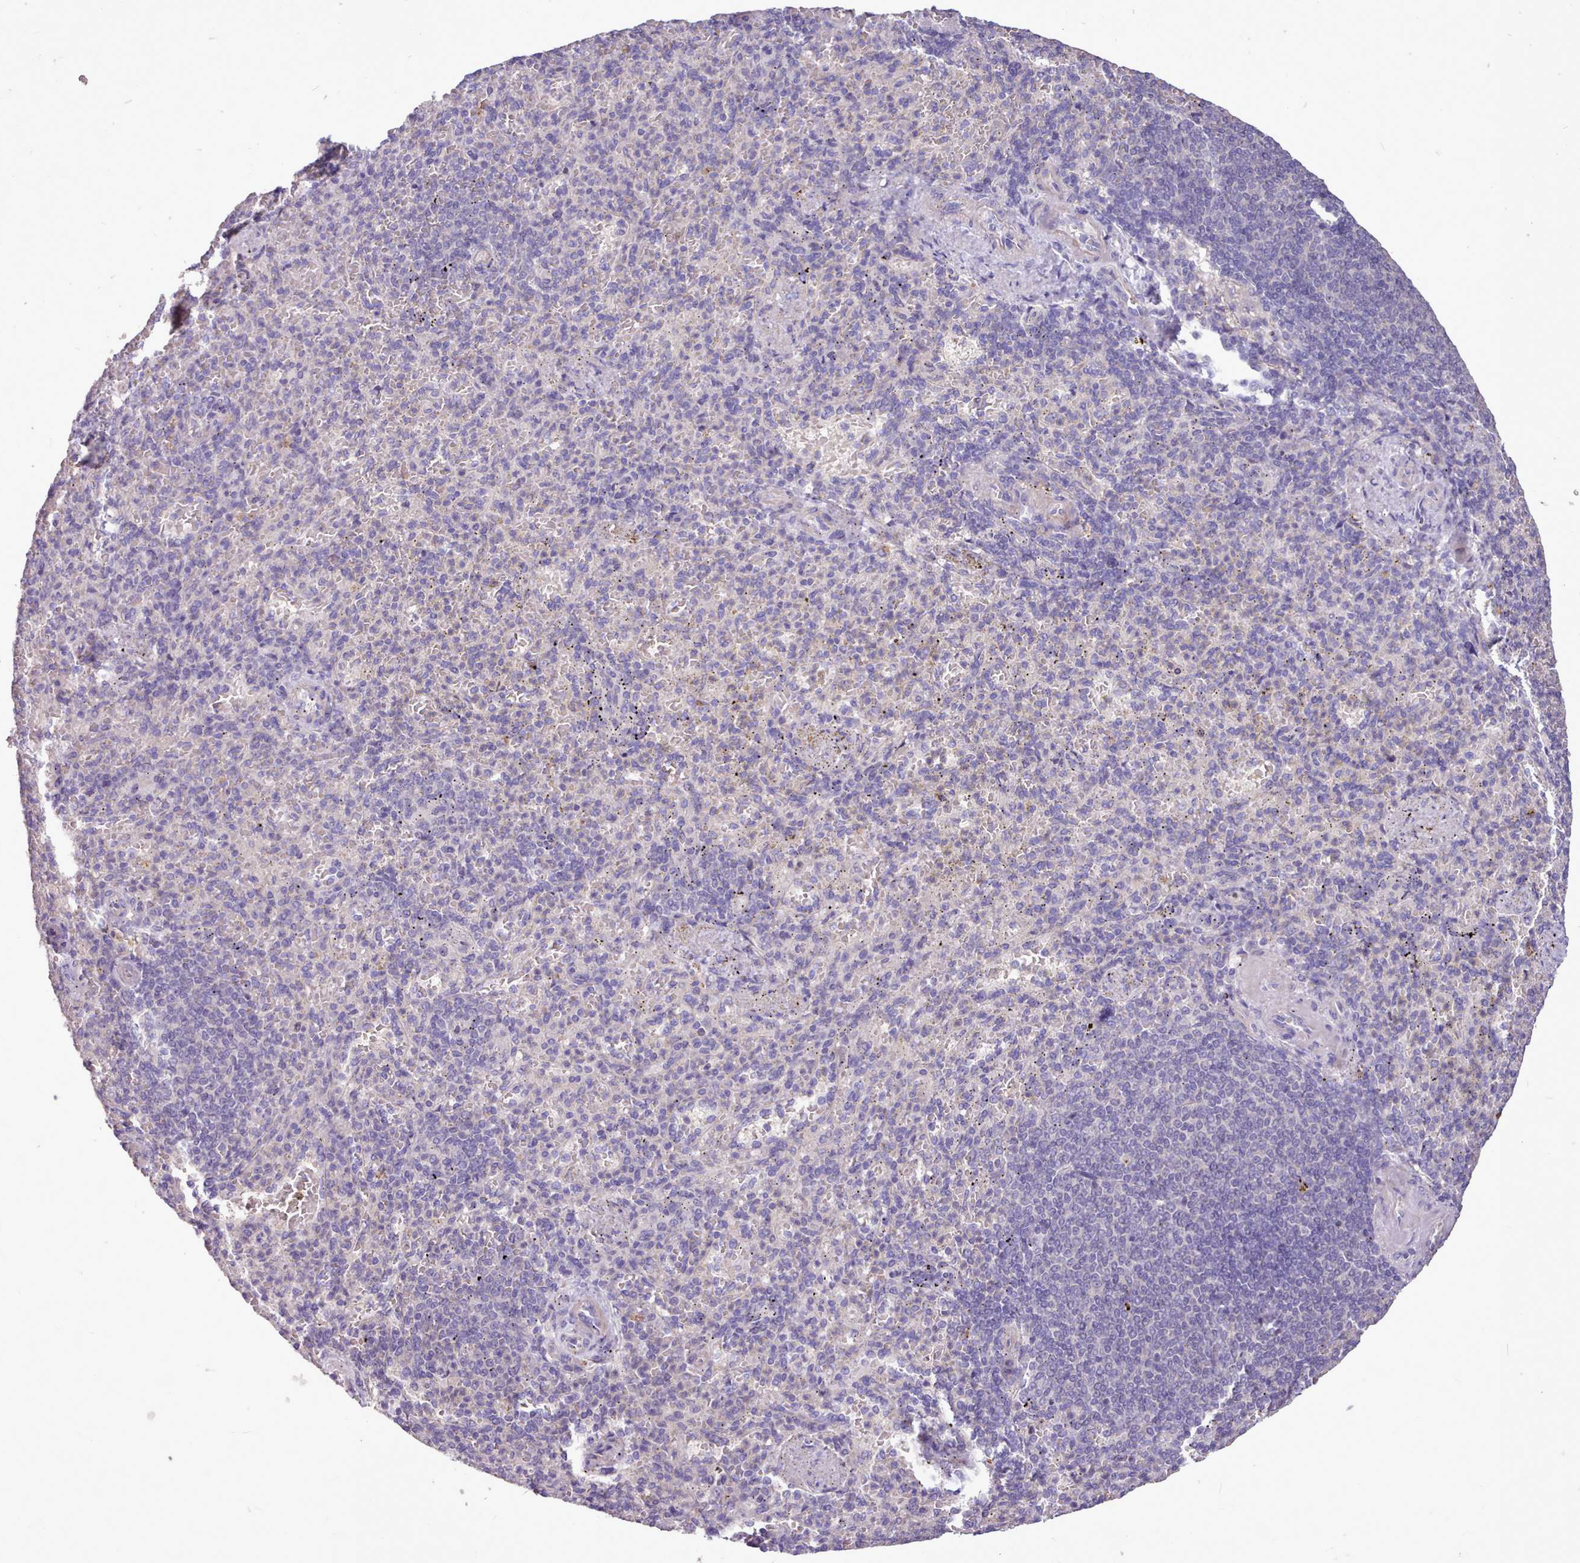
{"staining": {"intensity": "negative", "quantity": "none", "location": "none"}, "tissue": "spleen", "cell_type": "Cells in red pulp", "image_type": "normal", "snomed": [{"axis": "morphology", "description": "Normal tissue, NOS"}, {"axis": "topography", "description": "Spleen"}], "caption": "DAB immunohistochemical staining of benign human spleen exhibits no significant expression in cells in red pulp.", "gene": "ZNF607", "patient": {"sex": "female", "age": 74}}